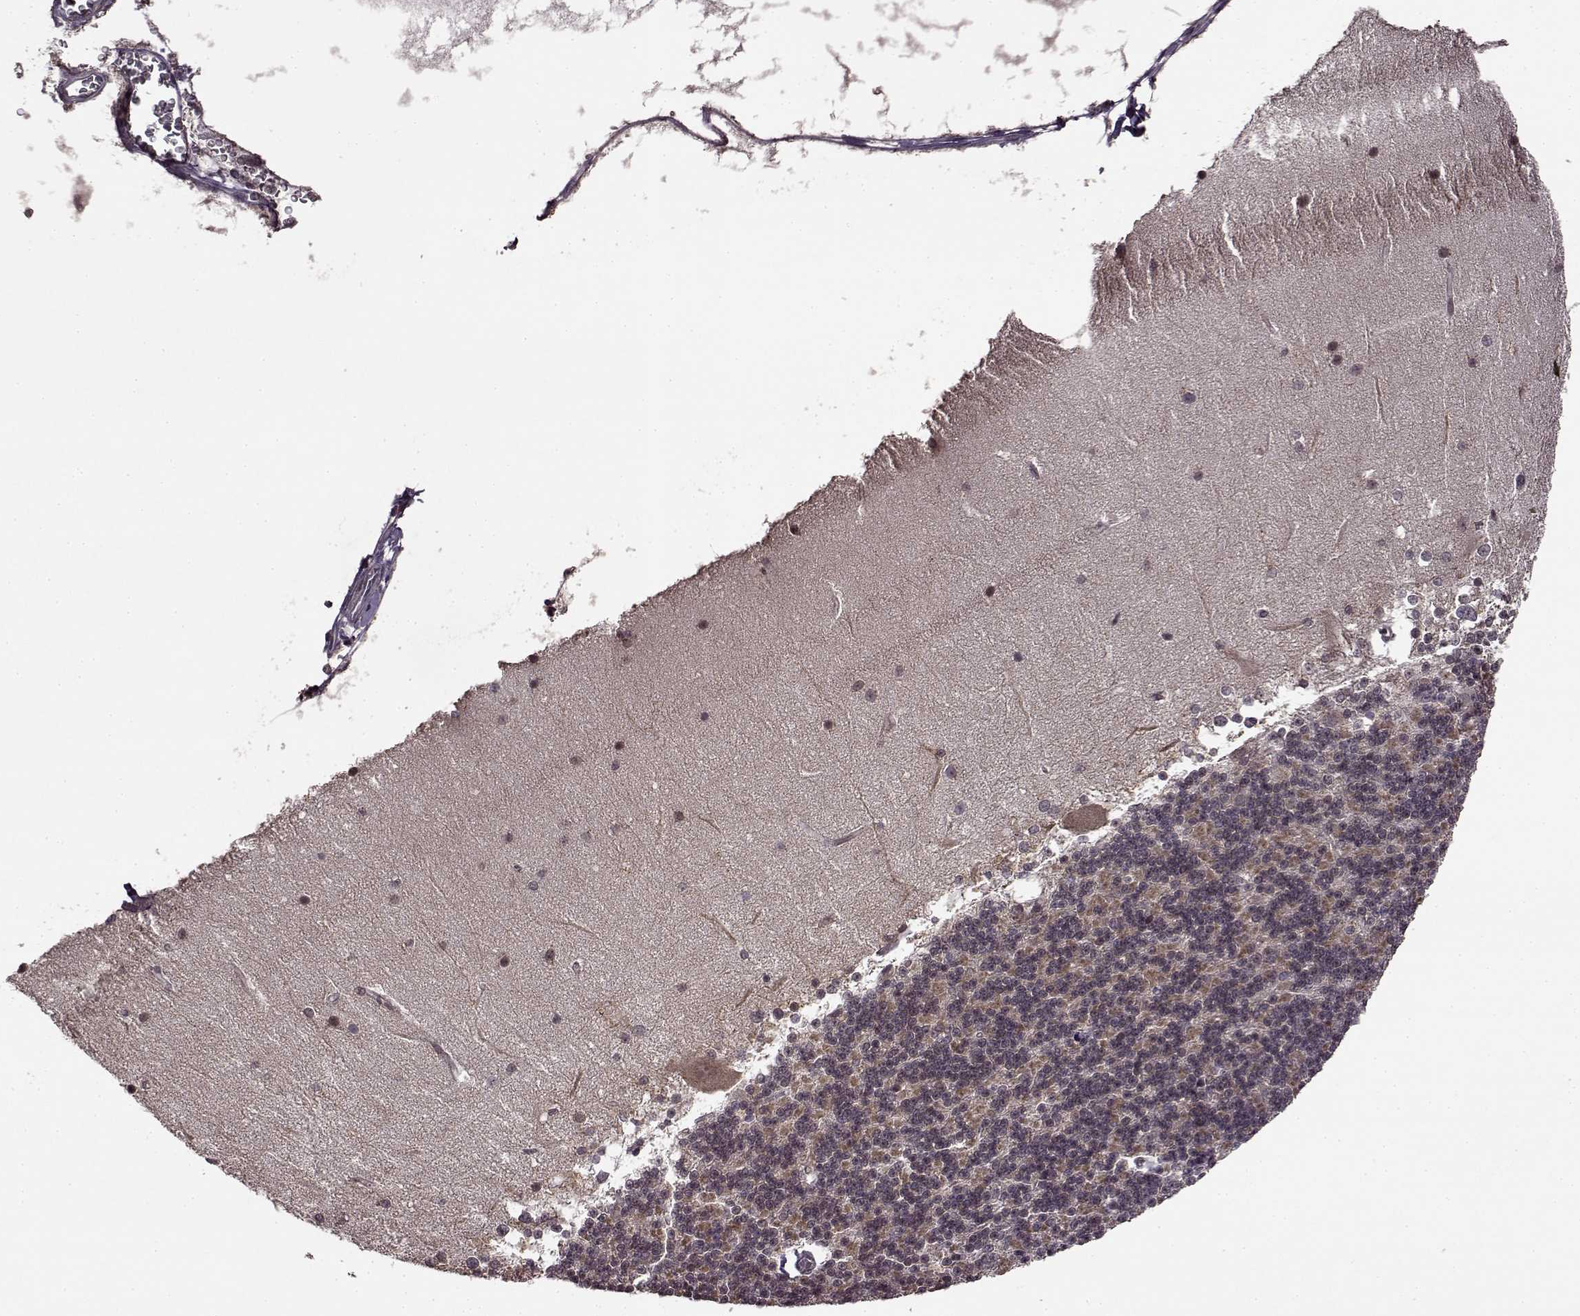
{"staining": {"intensity": "moderate", "quantity": "25%-75%", "location": "cytoplasmic/membranous"}, "tissue": "cerebellum", "cell_type": "Cells in granular layer", "image_type": "normal", "snomed": [{"axis": "morphology", "description": "Normal tissue, NOS"}, {"axis": "topography", "description": "Cerebellum"}], "caption": "An immunohistochemistry image of unremarkable tissue is shown. Protein staining in brown labels moderate cytoplasmic/membranous positivity in cerebellum within cells in granular layer. (DAB IHC with brightfield microscopy, high magnification).", "gene": "TRMU", "patient": {"sex": "female", "age": 19}}